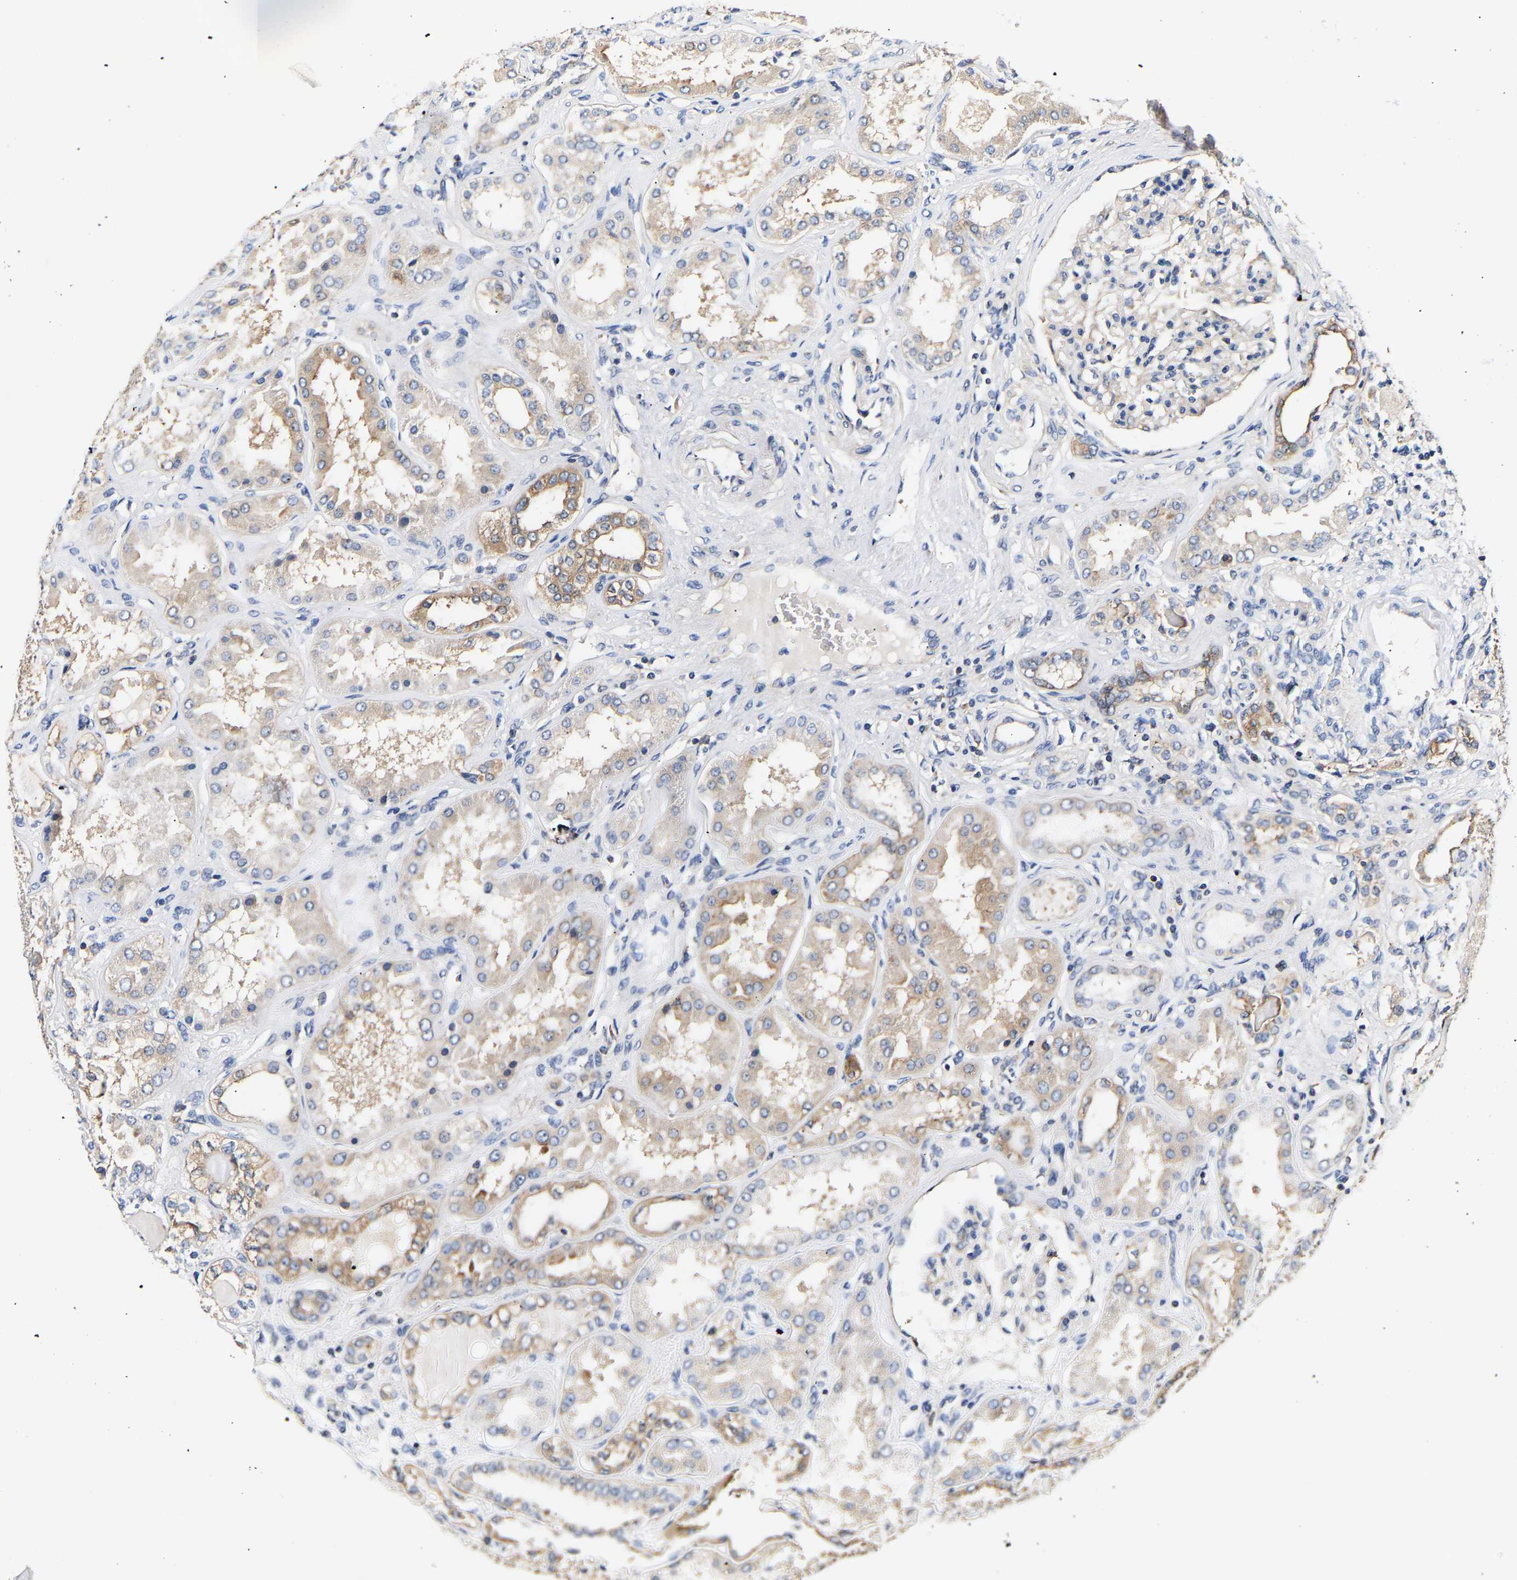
{"staining": {"intensity": "weak", "quantity": "25%-75%", "location": "cytoplasmic/membranous"}, "tissue": "kidney", "cell_type": "Cells in glomeruli", "image_type": "normal", "snomed": [{"axis": "morphology", "description": "Normal tissue, NOS"}, {"axis": "topography", "description": "Kidney"}], "caption": "IHC (DAB) staining of unremarkable kidney shows weak cytoplasmic/membranous protein positivity in approximately 25%-75% of cells in glomeruli.", "gene": "LRBA", "patient": {"sex": "female", "age": 56}}